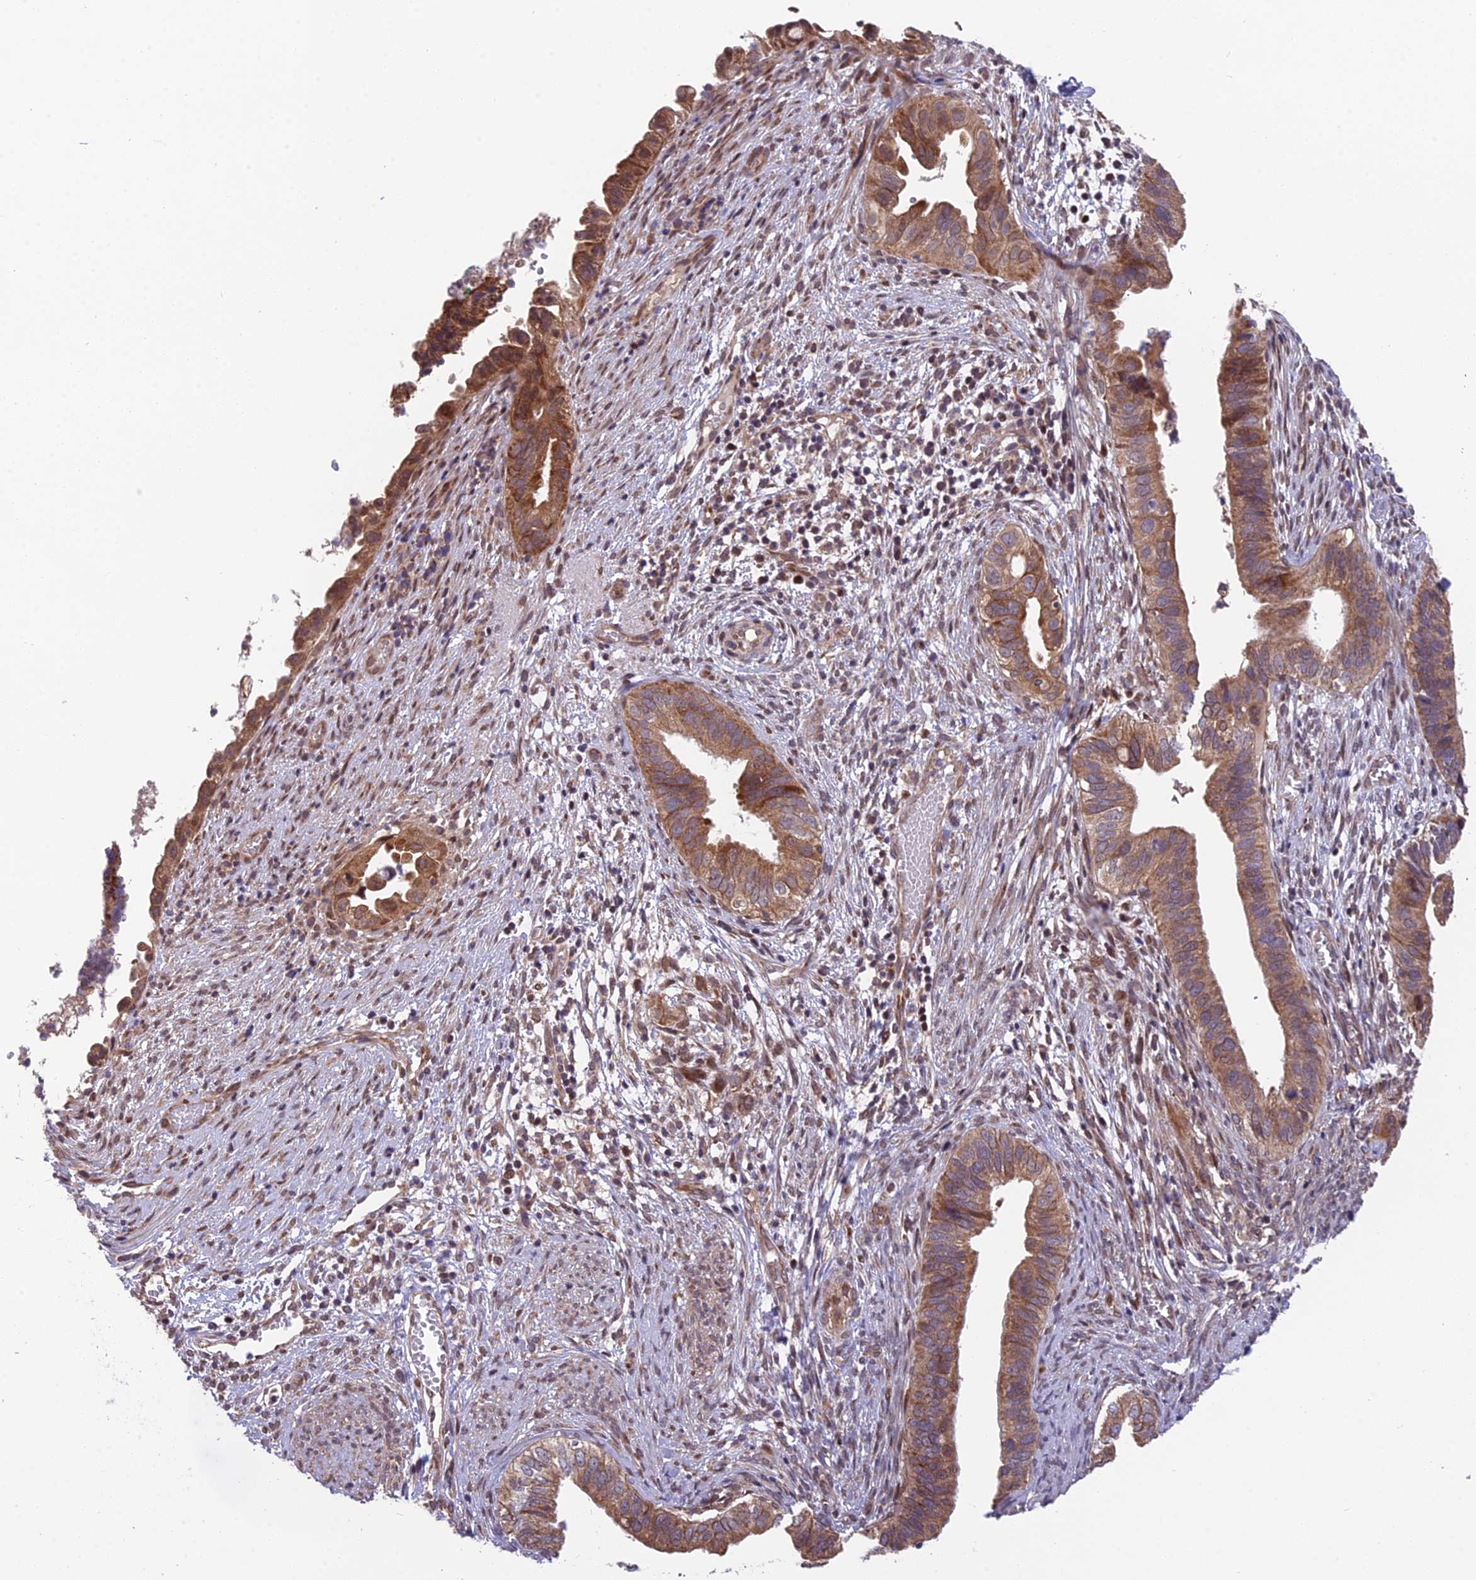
{"staining": {"intensity": "moderate", "quantity": ">75%", "location": "cytoplasmic/membranous"}, "tissue": "cervical cancer", "cell_type": "Tumor cells", "image_type": "cancer", "snomed": [{"axis": "morphology", "description": "Adenocarcinoma, NOS"}, {"axis": "topography", "description": "Cervix"}], "caption": "IHC micrograph of neoplastic tissue: adenocarcinoma (cervical) stained using immunohistochemistry (IHC) demonstrates medium levels of moderate protein expression localized specifically in the cytoplasmic/membranous of tumor cells, appearing as a cytoplasmic/membranous brown color.", "gene": "CYP2R1", "patient": {"sex": "female", "age": 42}}